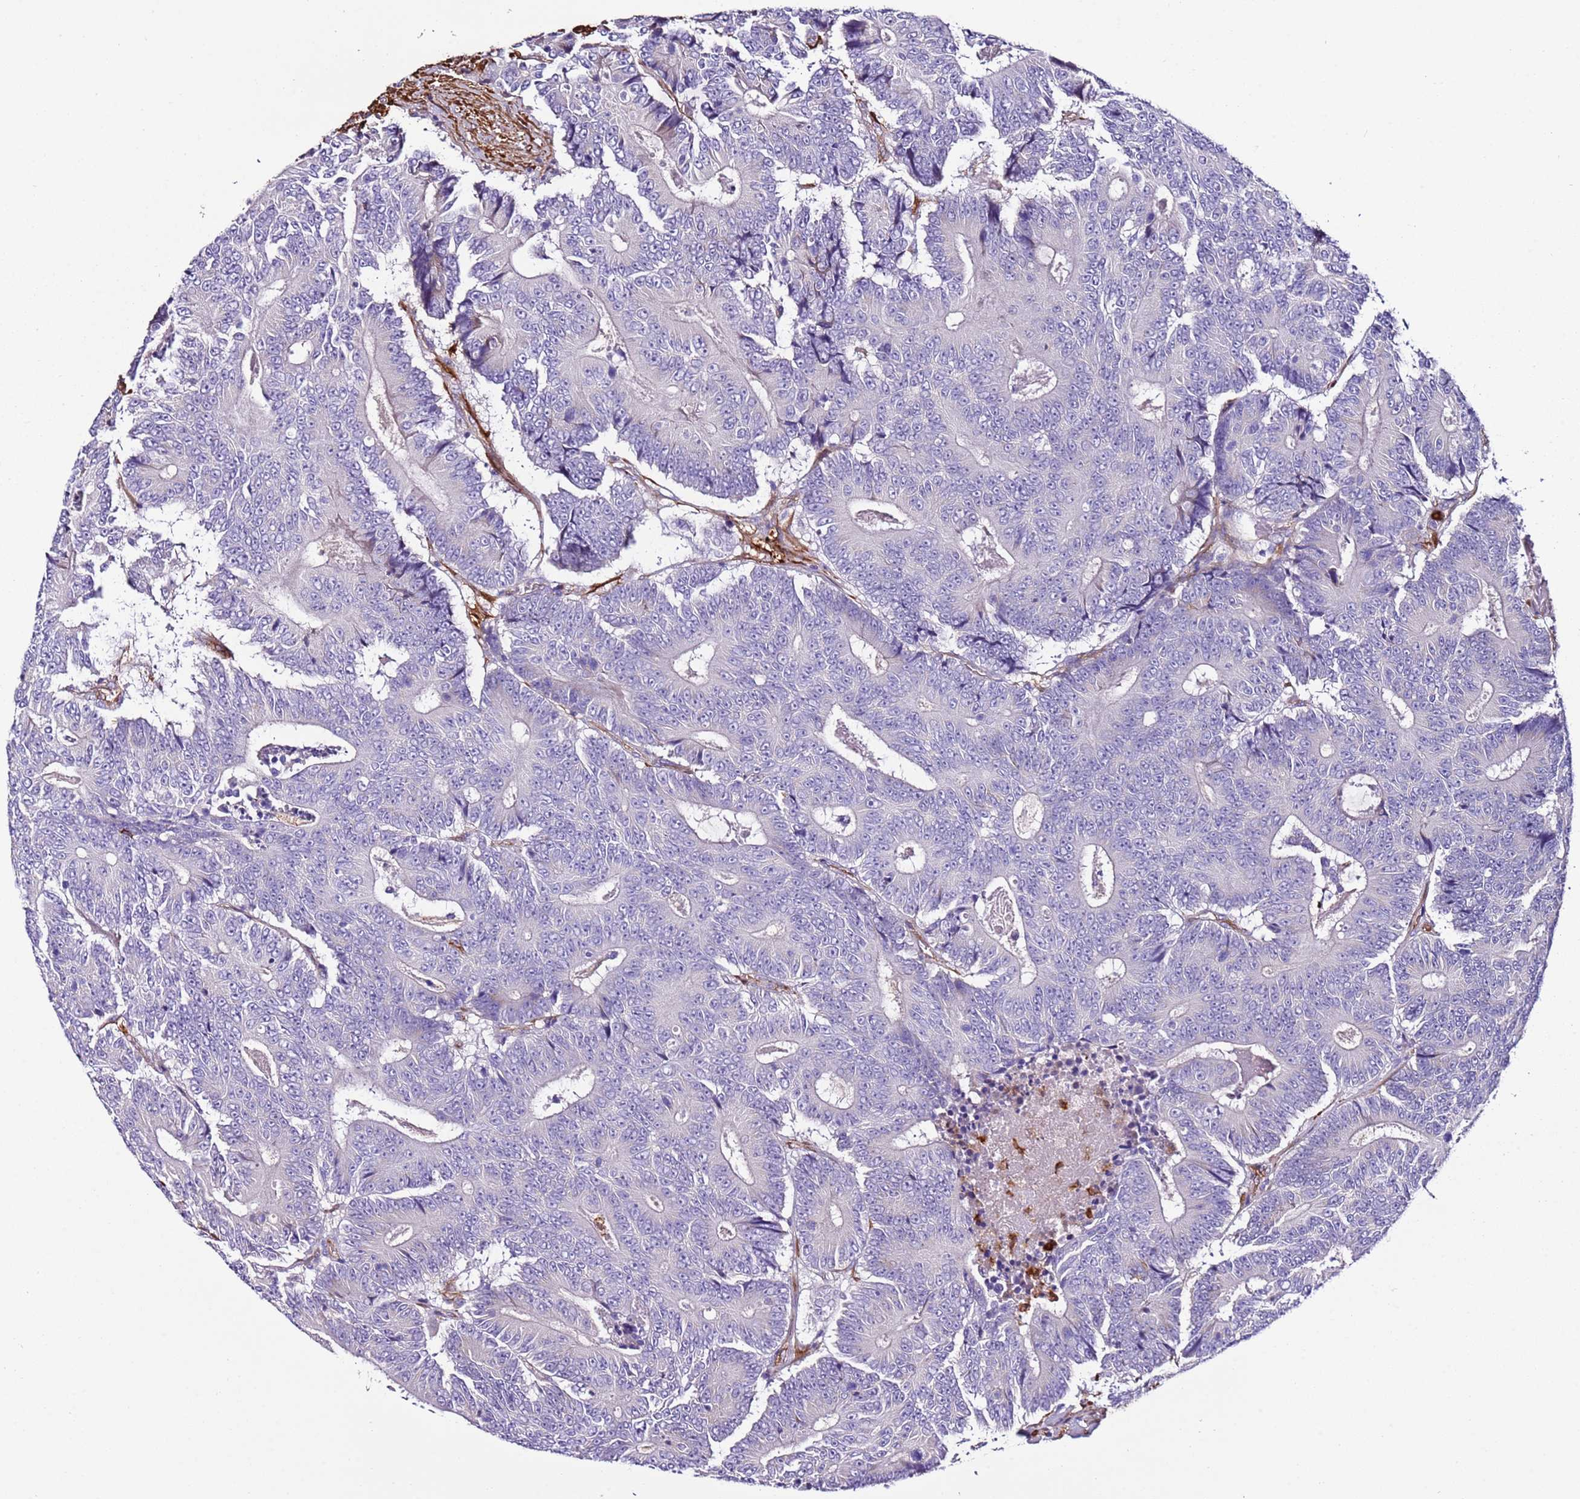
{"staining": {"intensity": "negative", "quantity": "none", "location": "none"}, "tissue": "colorectal cancer", "cell_type": "Tumor cells", "image_type": "cancer", "snomed": [{"axis": "morphology", "description": "Adenocarcinoma, NOS"}, {"axis": "topography", "description": "Colon"}], "caption": "This is a micrograph of IHC staining of colorectal cancer (adenocarcinoma), which shows no expression in tumor cells. Brightfield microscopy of IHC stained with DAB (brown) and hematoxylin (blue), captured at high magnification.", "gene": "FAM174C", "patient": {"sex": "male", "age": 83}}